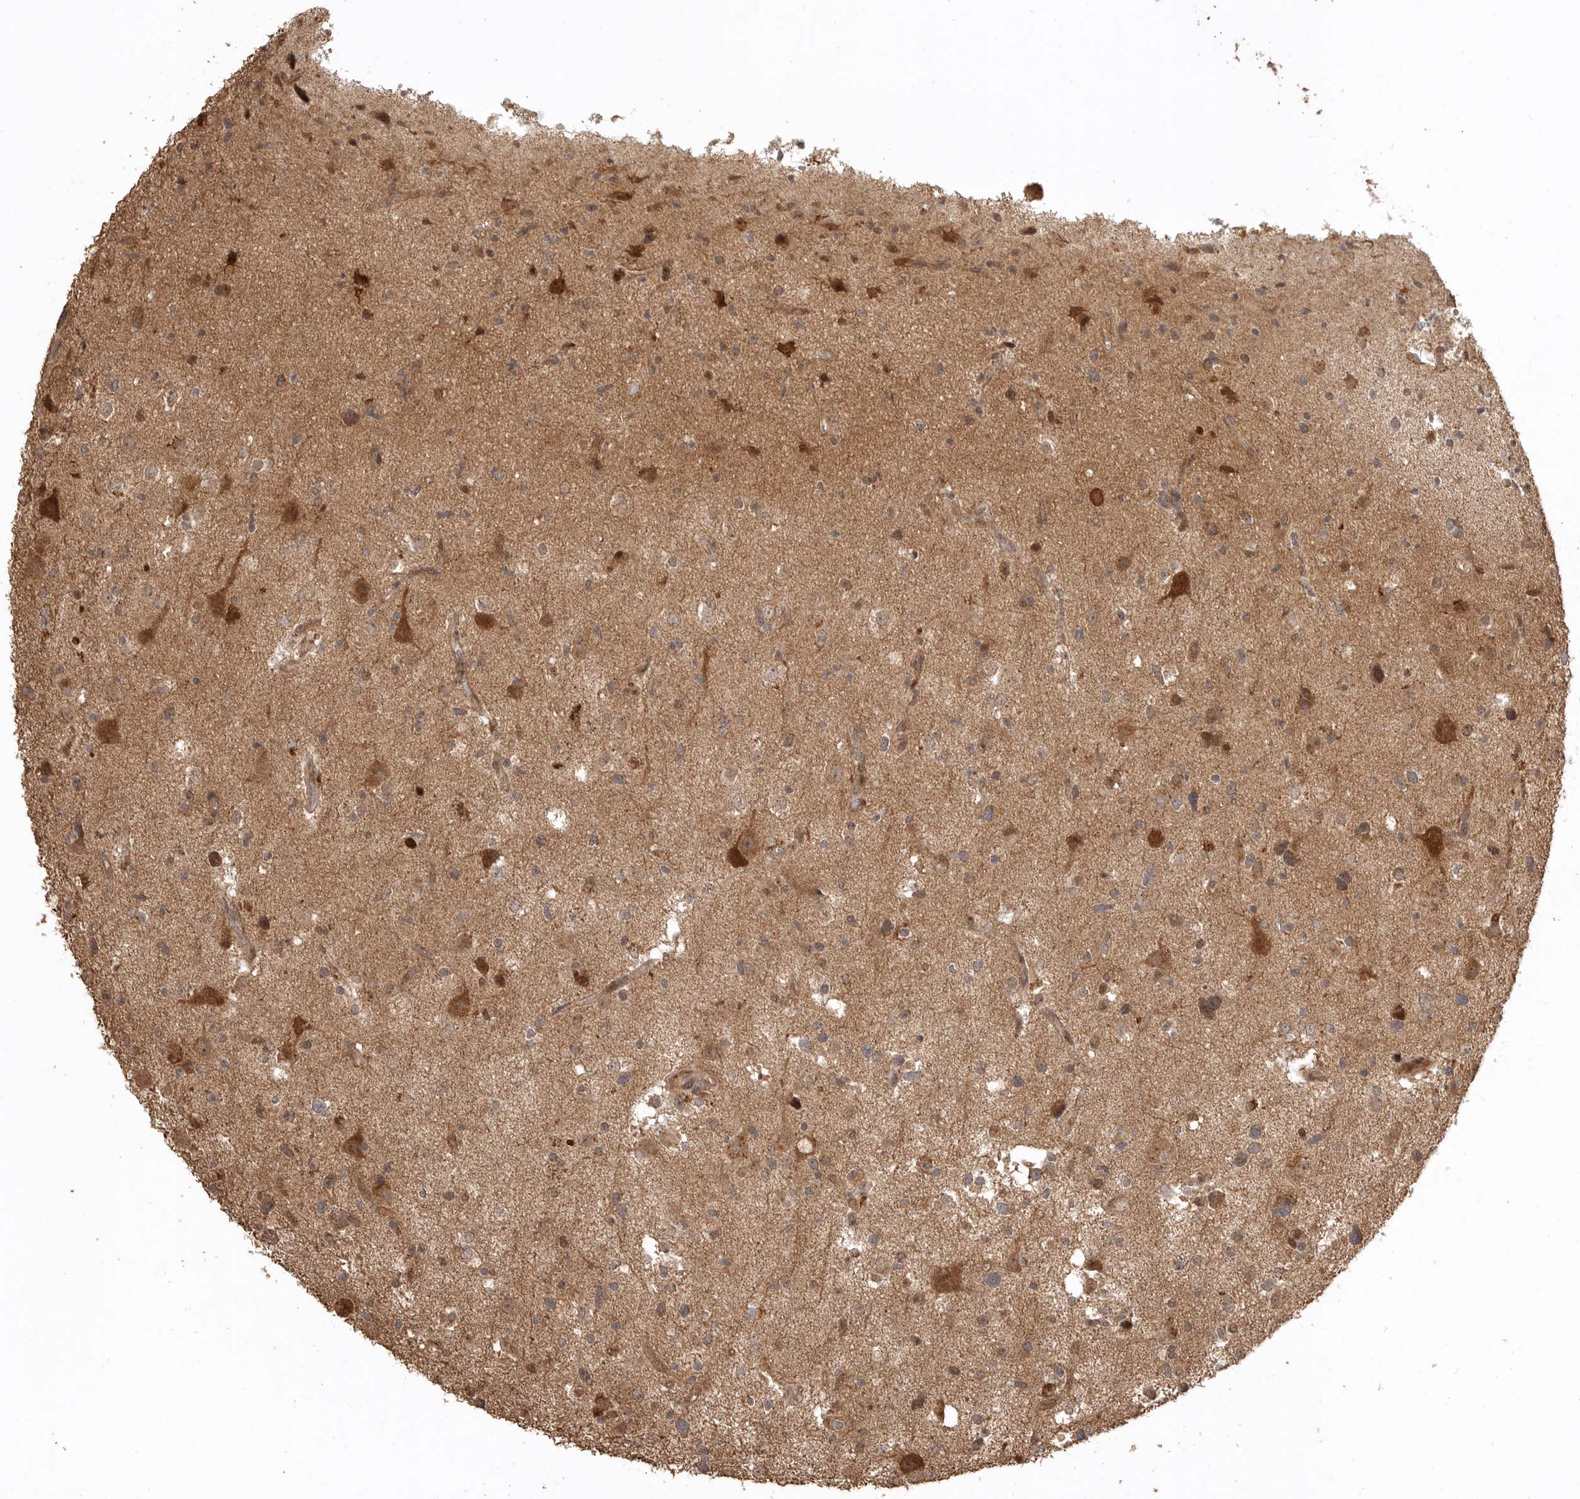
{"staining": {"intensity": "moderate", "quantity": ">75%", "location": "cytoplasmic/membranous"}, "tissue": "glioma", "cell_type": "Tumor cells", "image_type": "cancer", "snomed": [{"axis": "morphology", "description": "Glioma, malignant, High grade"}, {"axis": "topography", "description": "Brain"}], "caption": "A micrograph showing moderate cytoplasmic/membranous positivity in about >75% of tumor cells in malignant high-grade glioma, as visualized by brown immunohistochemical staining.", "gene": "BOC", "patient": {"sex": "male", "age": 33}}